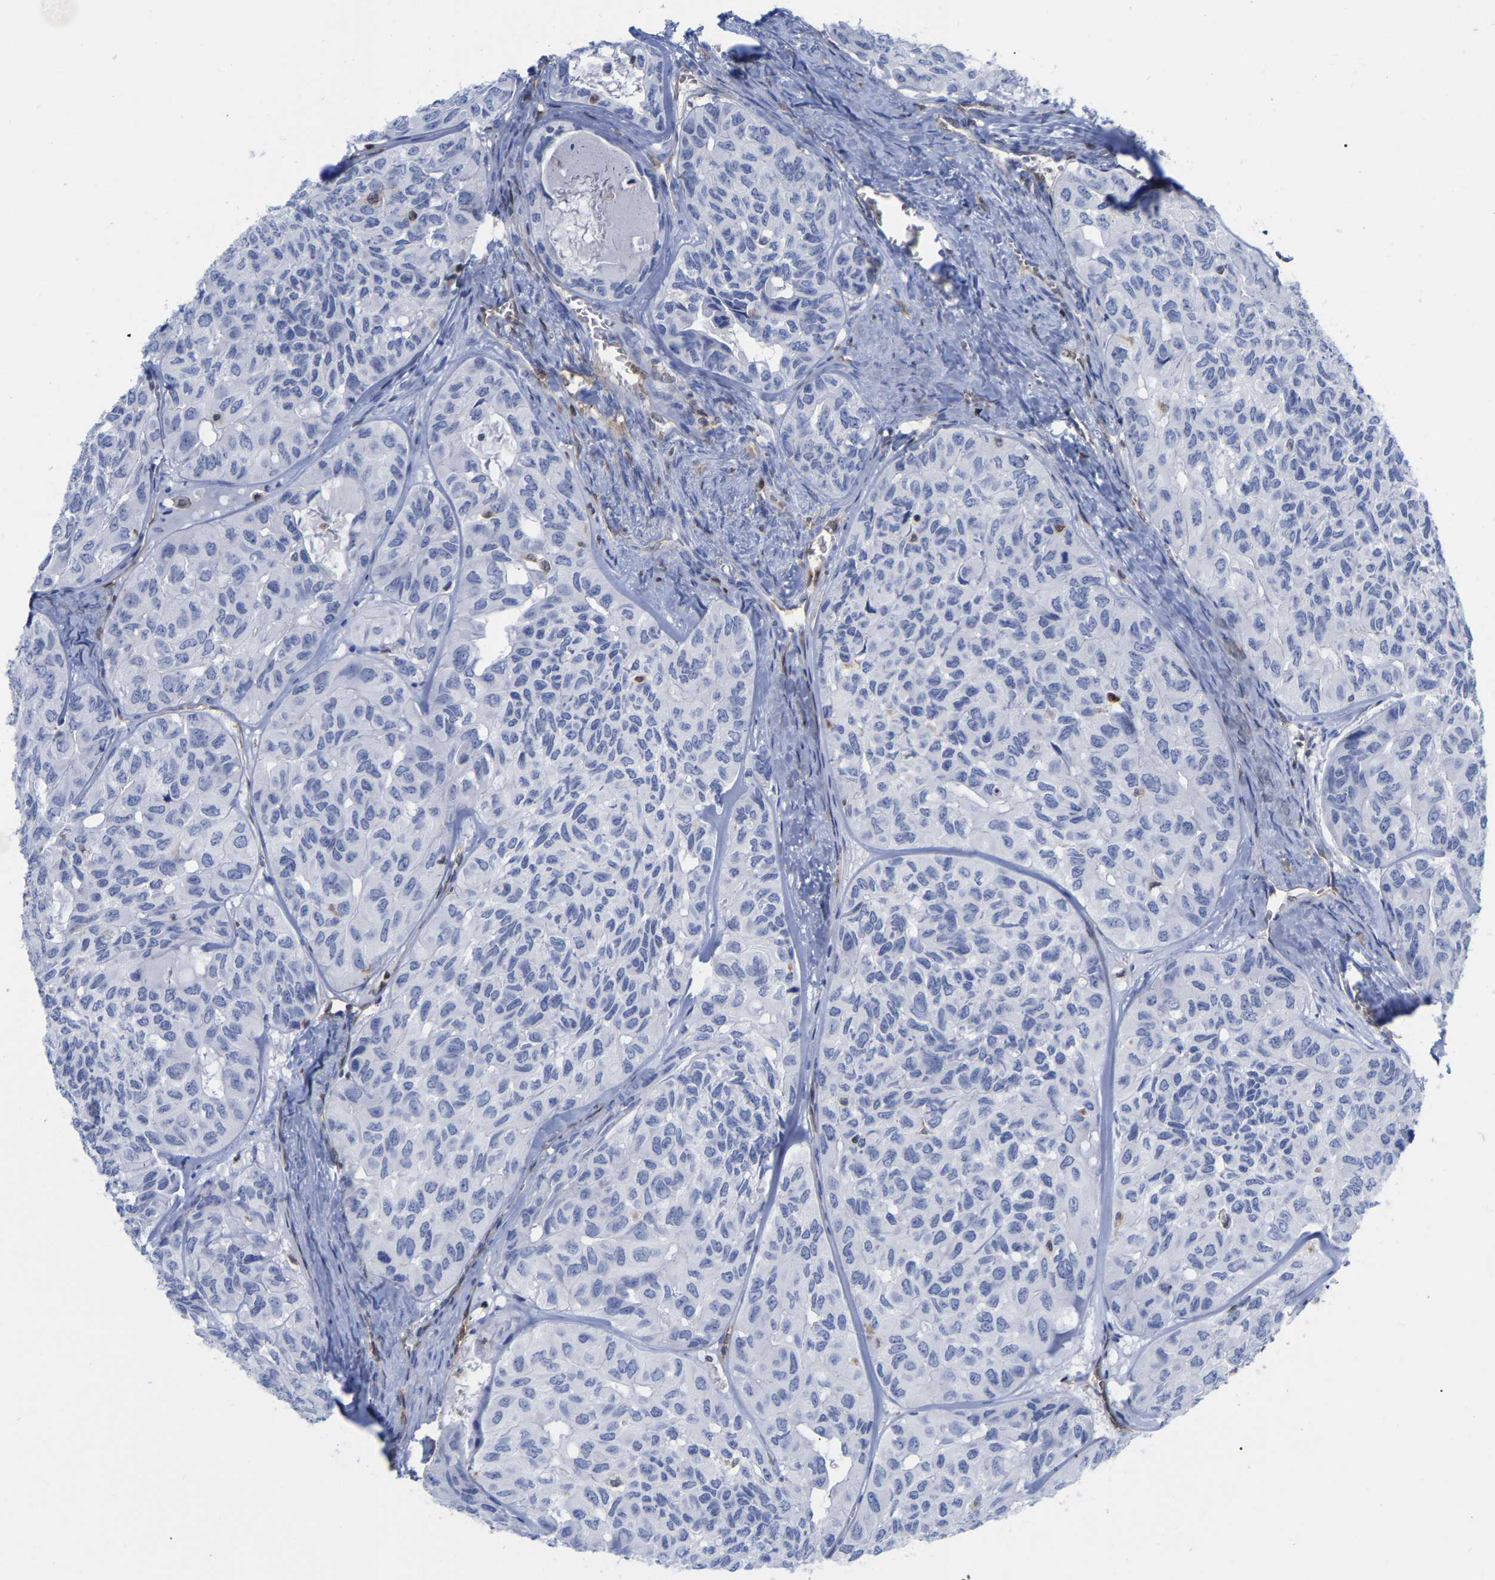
{"staining": {"intensity": "negative", "quantity": "none", "location": "none"}, "tissue": "head and neck cancer", "cell_type": "Tumor cells", "image_type": "cancer", "snomed": [{"axis": "morphology", "description": "Adenocarcinoma, NOS"}, {"axis": "topography", "description": "Salivary gland, NOS"}, {"axis": "topography", "description": "Head-Neck"}], "caption": "Tumor cells are negative for protein expression in human head and neck adenocarcinoma.", "gene": "GIMAP4", "patient": {"sex": "female", "age": 76}}